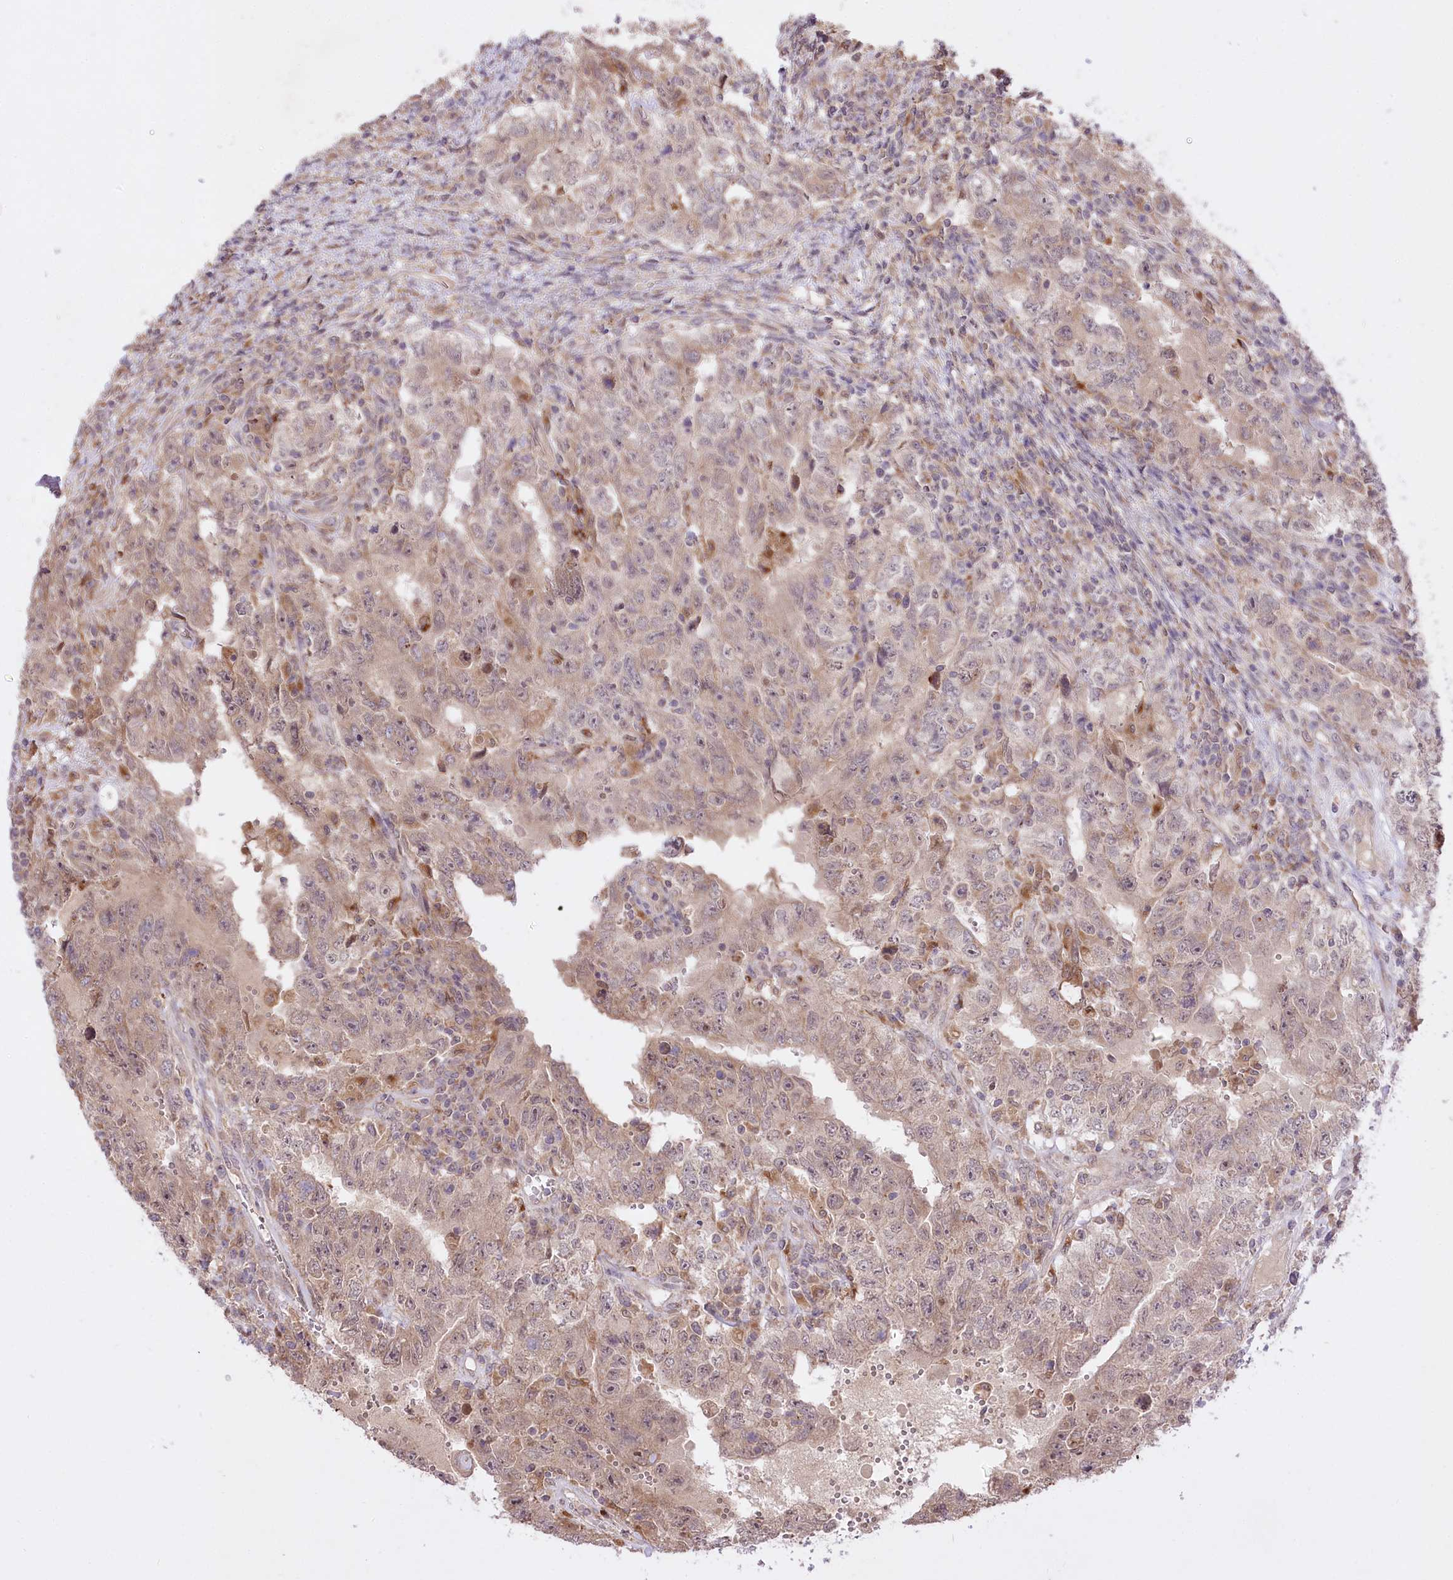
{"staining": {"intensity": "weak", "quantity": "25%-75%", "location": "cytoplasmic/membranous"}, "tissue": "testis cancer", "cell_type": "Tumor cells", "image_type": "cancer", "snomed": [{"axis": "morphology", "description": "Carcinoma, Embryonal, NOS"}, {"axis": "topography", "description": "Testis"}], "caption": "Weak cytoplasmic/membranous expression for a protein is identified in about 25%-75% of tumor cells of testis cancer using immunohistochemistry.", "gene": "HELT", "patient": {"sex": "male", "age": 26}}